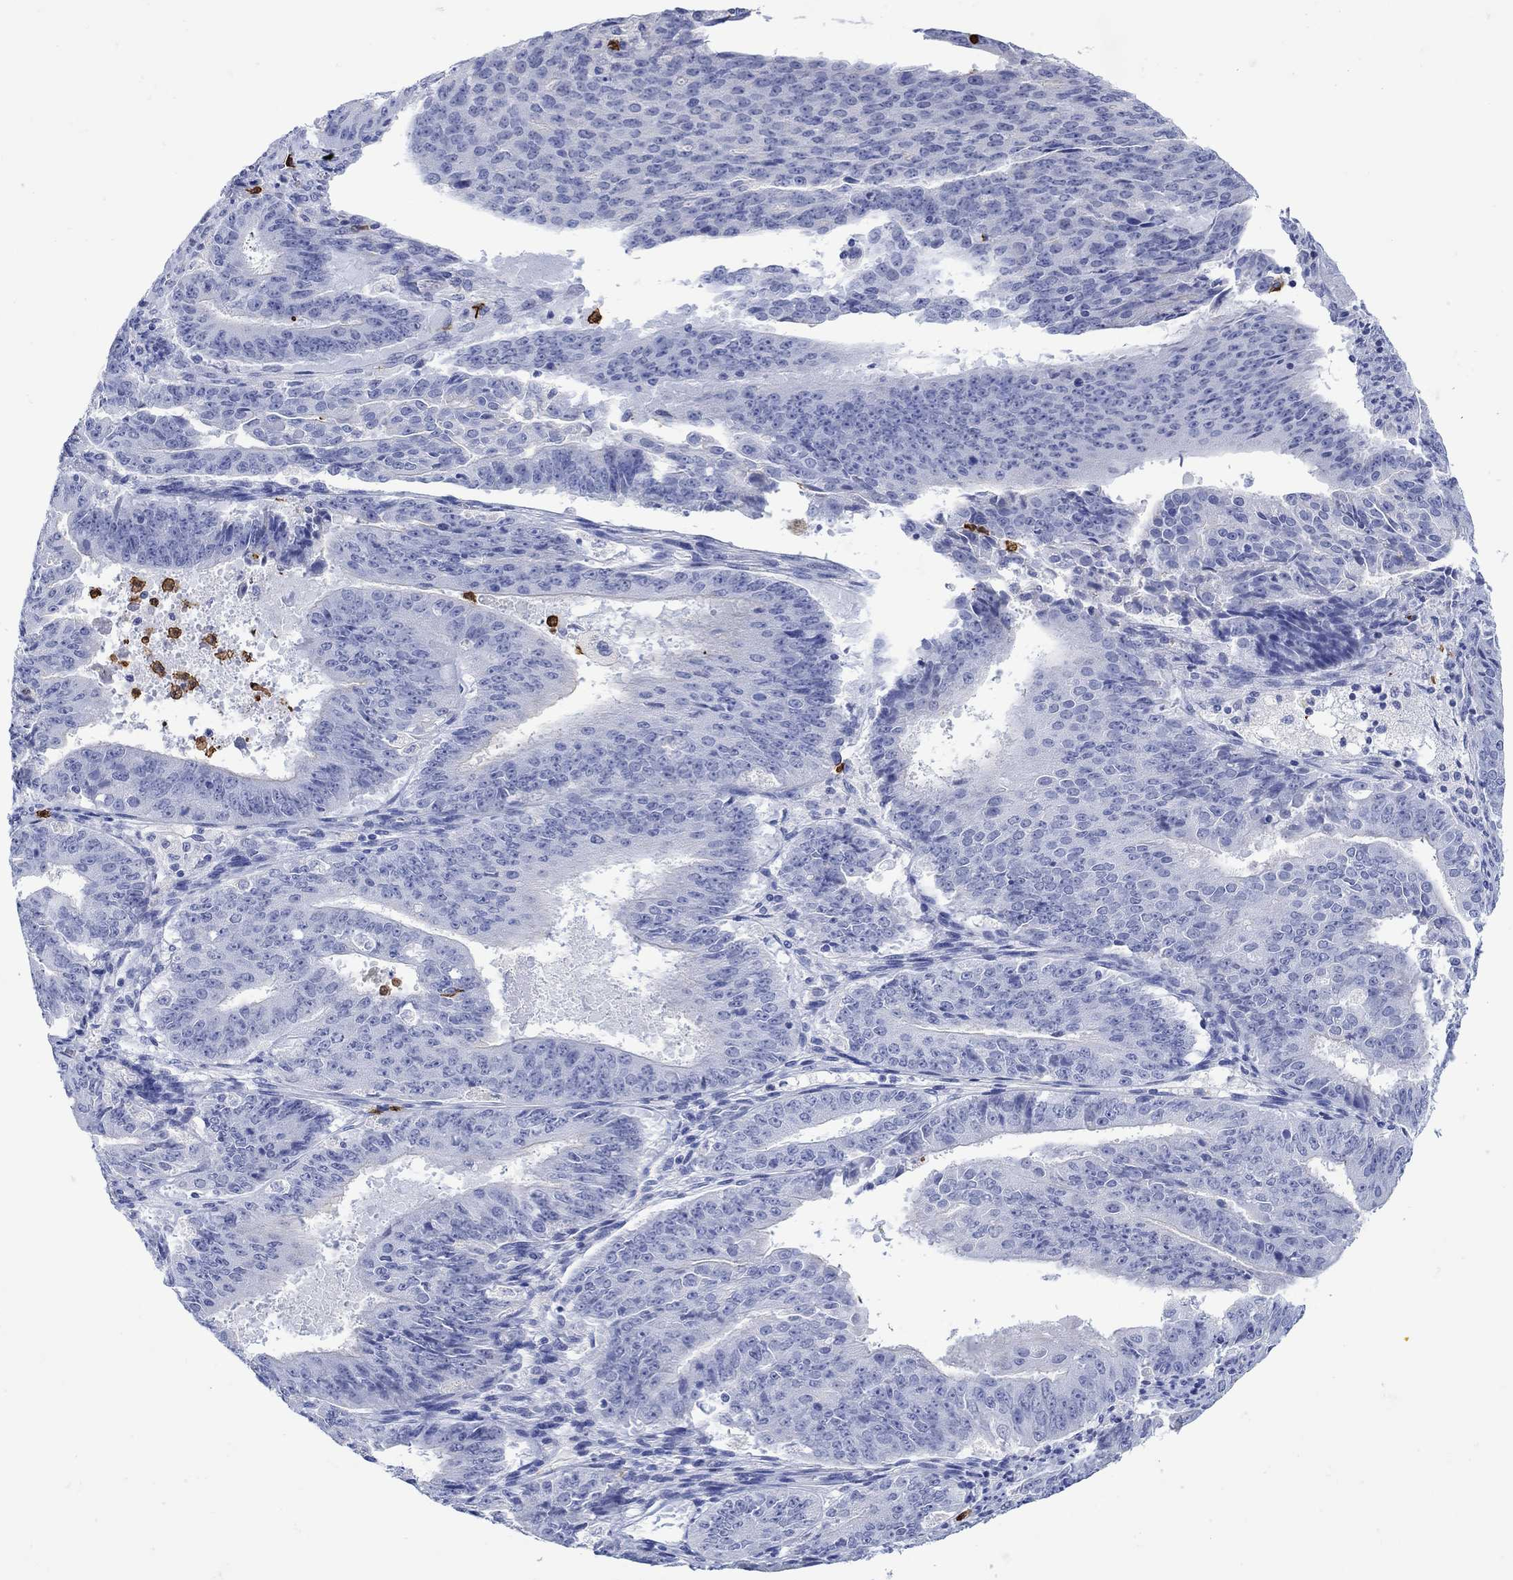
{"staining": {"intensity": "negative", "quantity": "none", "location": "none"}, "tissue": "ovarian cancer", "cell_type": "Tumor cells", "image_type": "cancer", "snomed": [{"axis": "morphology", "description": "Carcinoma, endometroid"}, {"axis": "topography", "description": "Ovary"}], "caption": "Immunohistochemistry (IHC) micrograph of neoplastic tissue: ovarian cancer stained with DAB (3,3'-diaminobenzidine) demonstrates no significant protein positivity in tumor cells.", "gene": "LINGO3", "patient": {"sex": "female", "age": 42}}